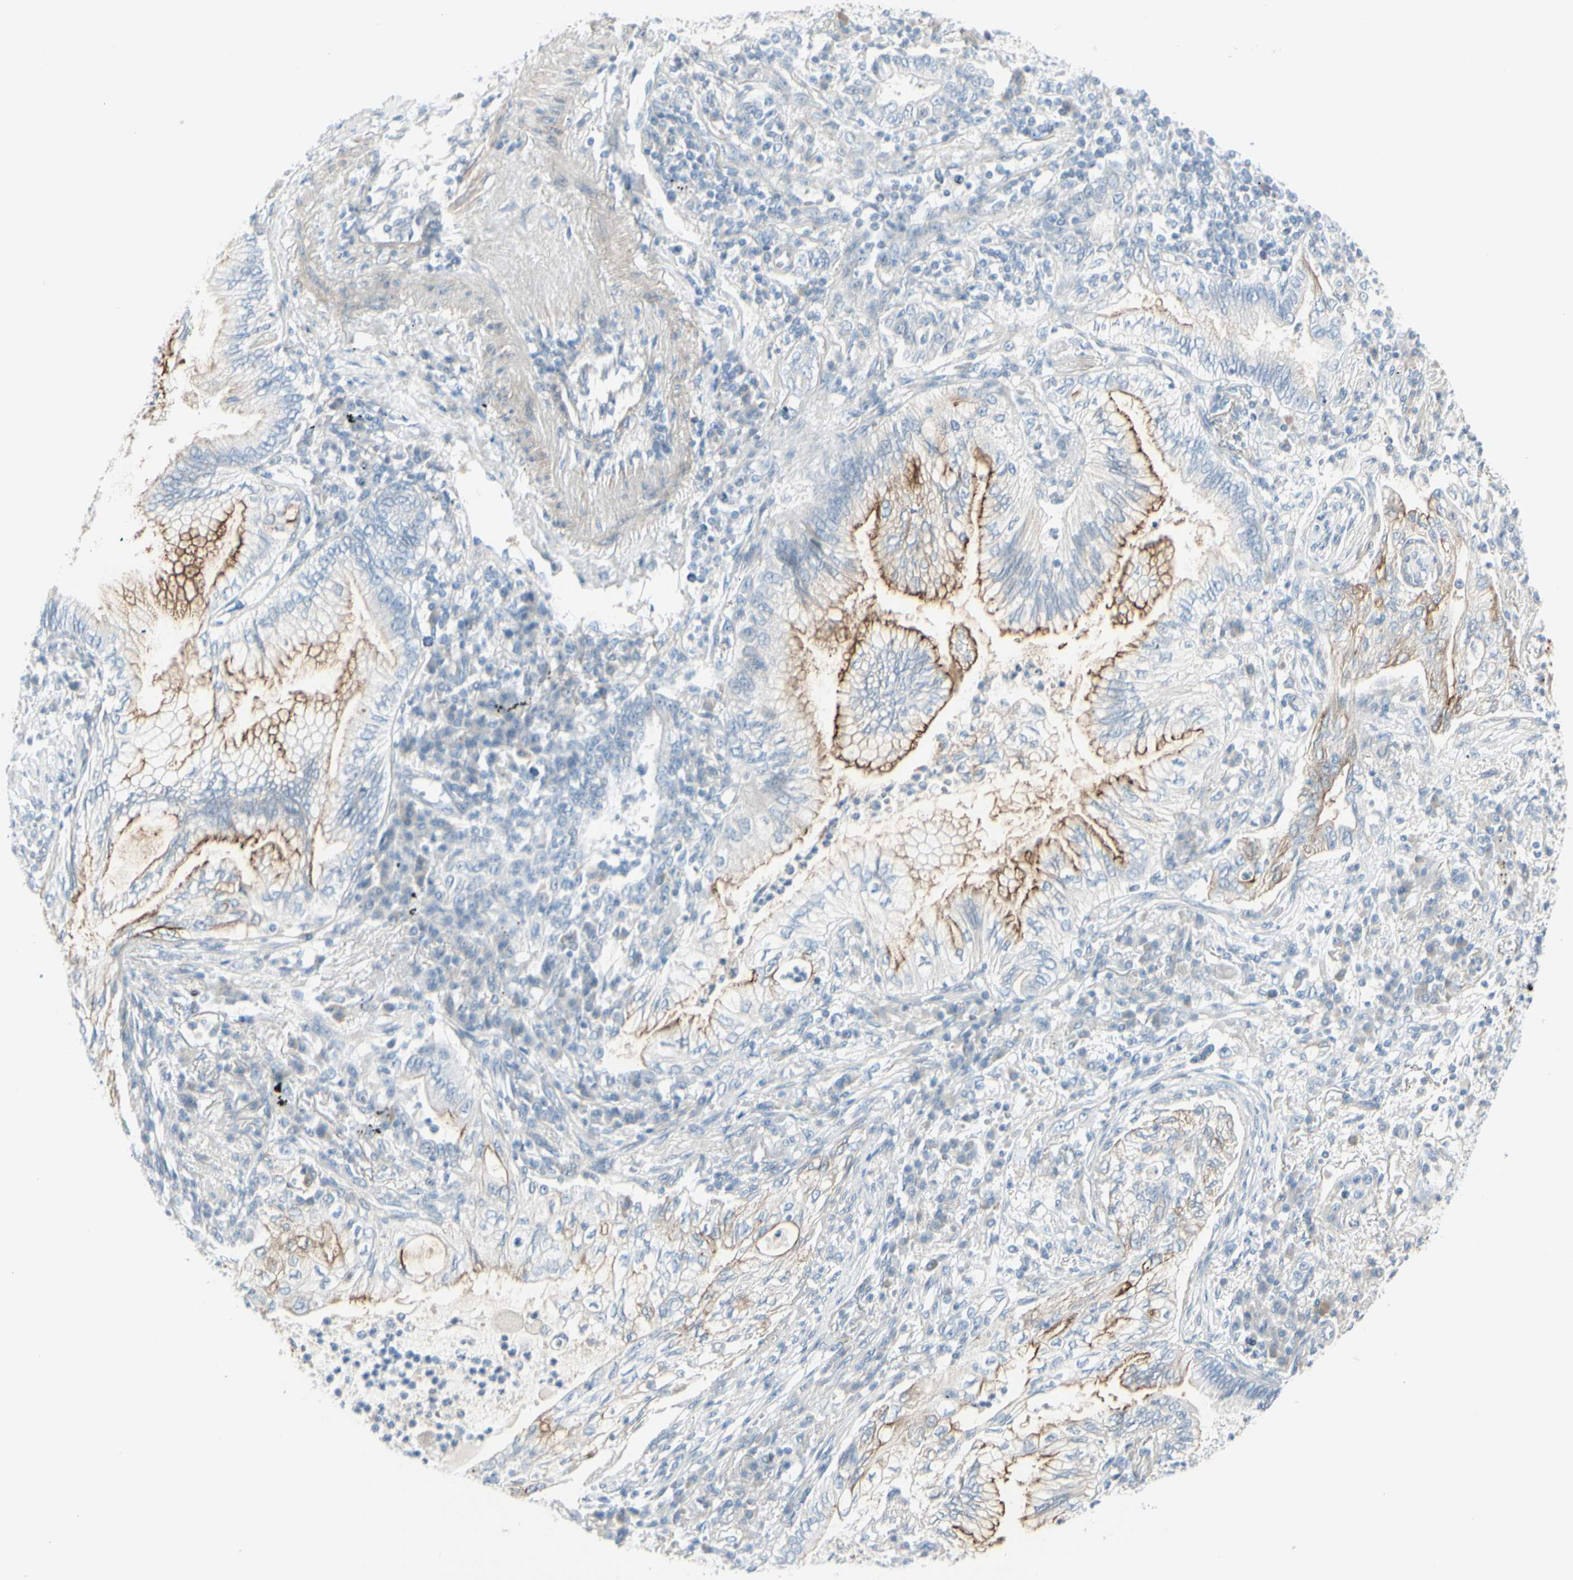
{"staining": {"intensity": "moderate", "quantity": "25%-75%", "location": "cytoplasmic/membranous"}, "tissue": "lung cancer", "cell_type": "Tumor cells", "image_type": "cancer", "snomed": [{"axis": "morphology", "description": "Normal tissue, NOS"}, {"axis": "morphology", "description": "Adenocarcinoma, NOS"}, {"axis": "topography", "description": "Bronchus"}, {"axis": "topography", "description": "Lung"}], "caption": "Lung adenocarcinoma stained for a protein reveals moderate cytoplasmic/membranous positivity in tumor cells. Using DAB (brown) and hematoxylin (blue) stains, captured at high magnification using brightfield microscopy.", "gene": "CDHR5", "patient": {"sex": "female", "age": 70}}